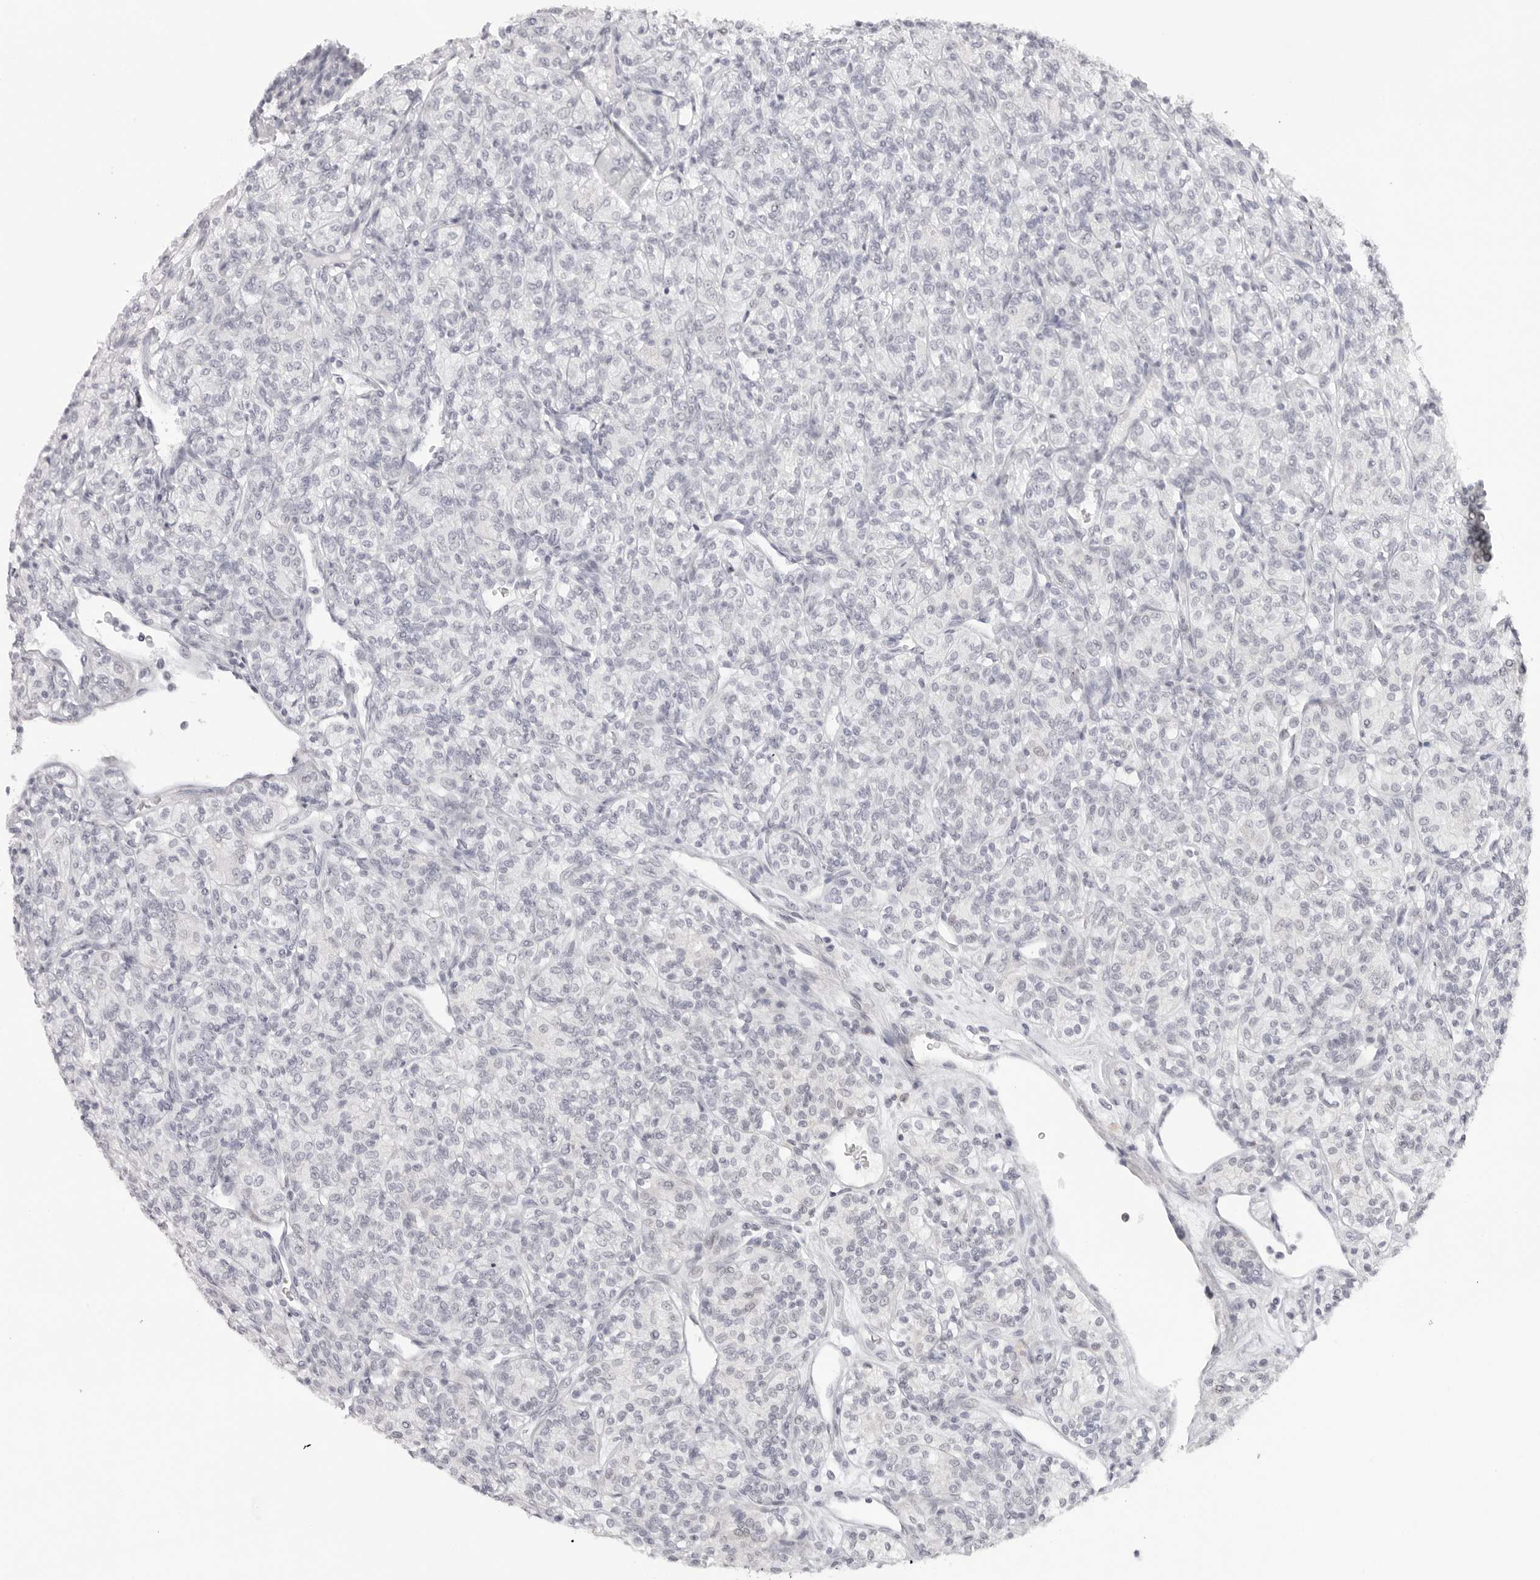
{"staining": {"intensity": "negative", "quantity": "none", "location": "none"}, "tissue": "renal cancer", "cell_type": "Tumor cells", "image_type": "cancer", "snomed": [{"axis": "morphology", "description": "Adenocarcinoma, NOS"}, {"axis": "topography", "description": "Kidney"}], "caption": "Immunohistochemical staining of human adenocarcinoma (renal) shows no significant positivity in tumor cells.", "gene": "KLK12", "patient": {"sex": "male", "age": 77}}